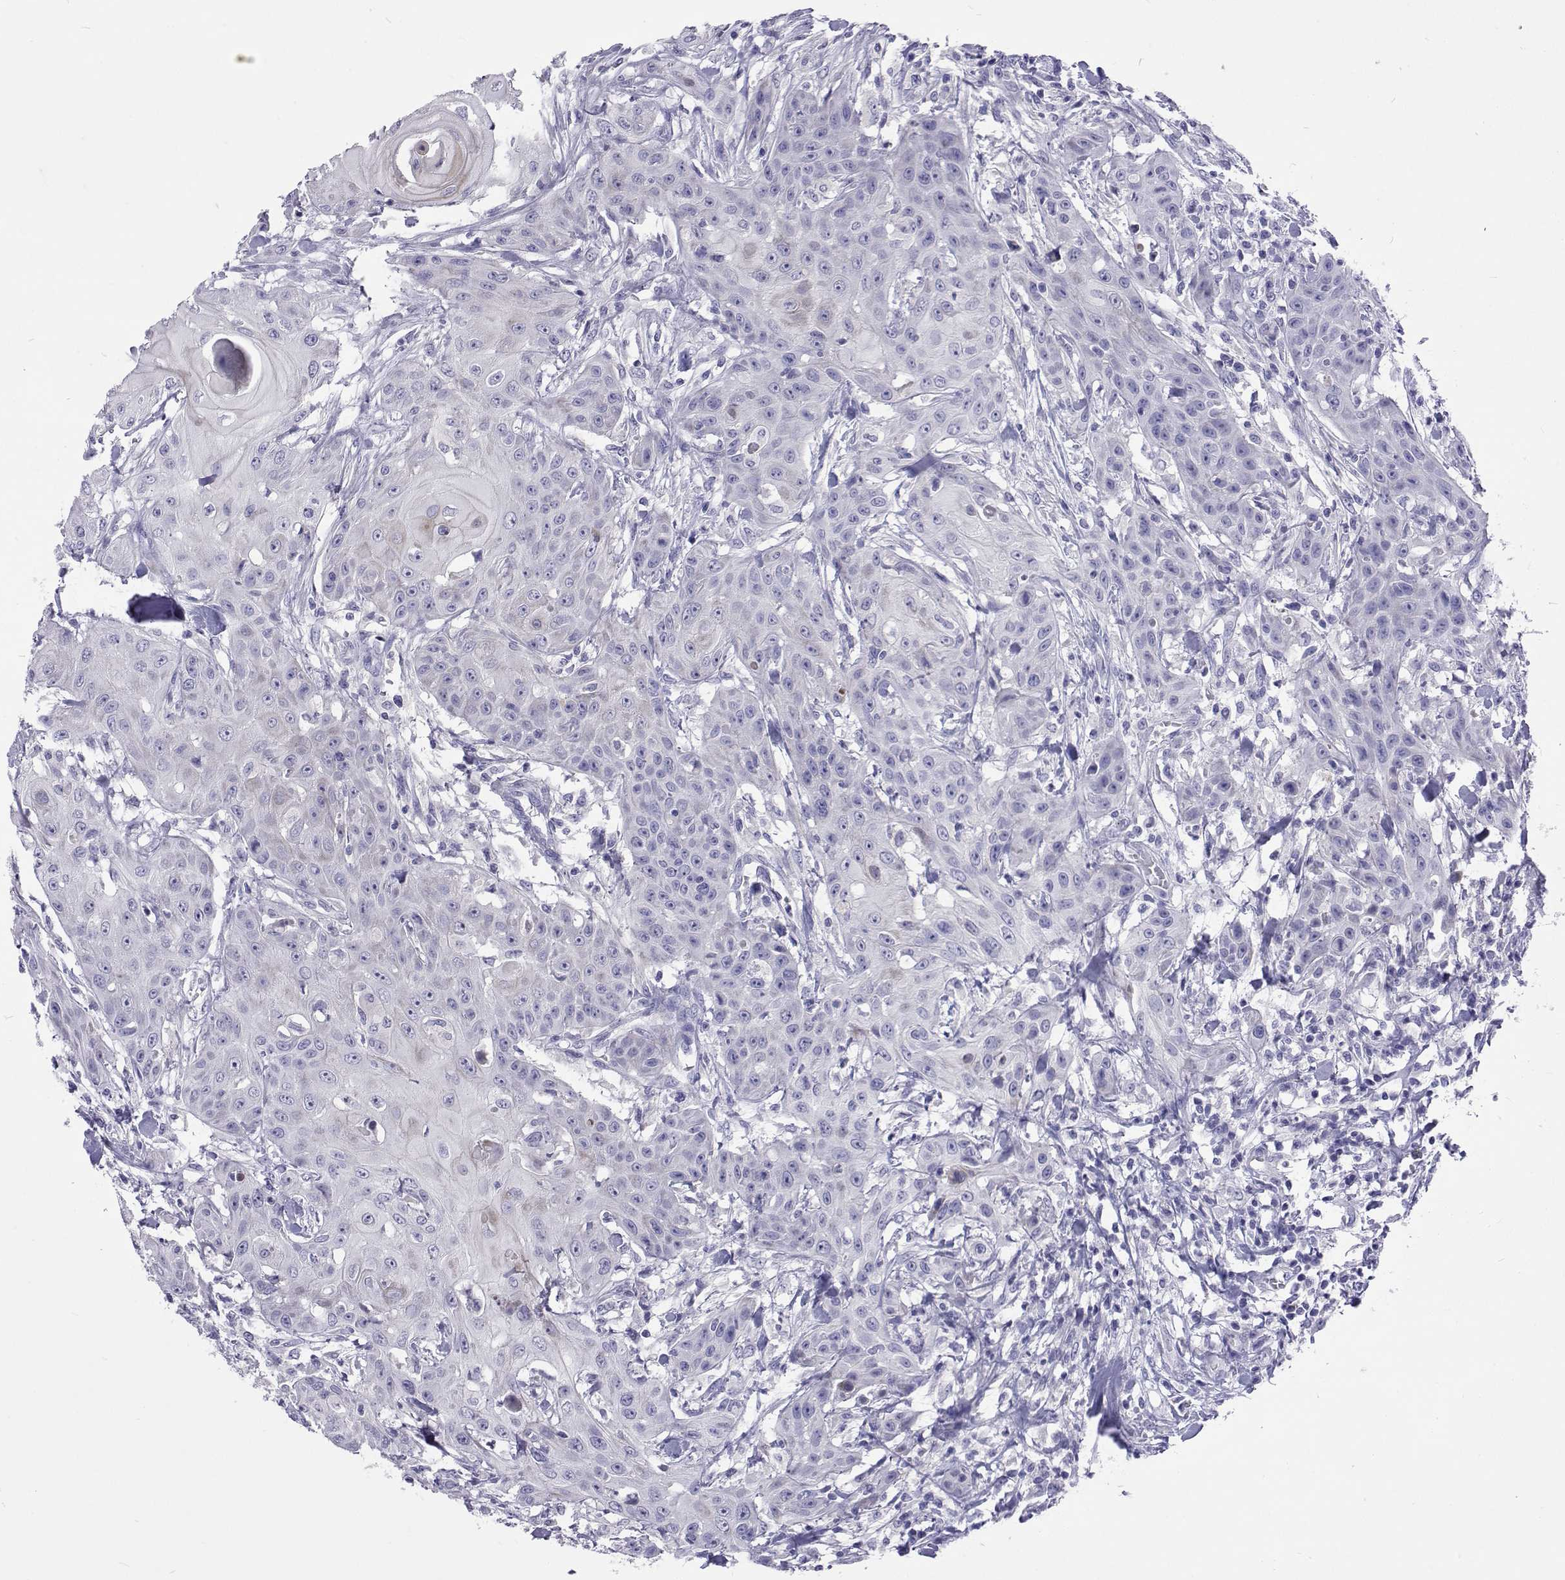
{"staining": {"intensity": "negative", "quantity": "none", "location": "none"}, "tissue": "head and neck cancer", "cell_type": "Tumor cells", "image_type": "cancer", "snomed": [{"axis": "morphology", "description": "Squamous cell carcinoma, NOS"}, {"axis": "topography", "description": "Oral tissue"}, {"axis": "topography", "description": "Head-Neck"}], "caption": "A histopathology image of head and neck cancer stained for a protein exhibits no brown staining in tumor cells.", "gene": "UMODL1", "patient": {"sex": "female", "age": 55}}